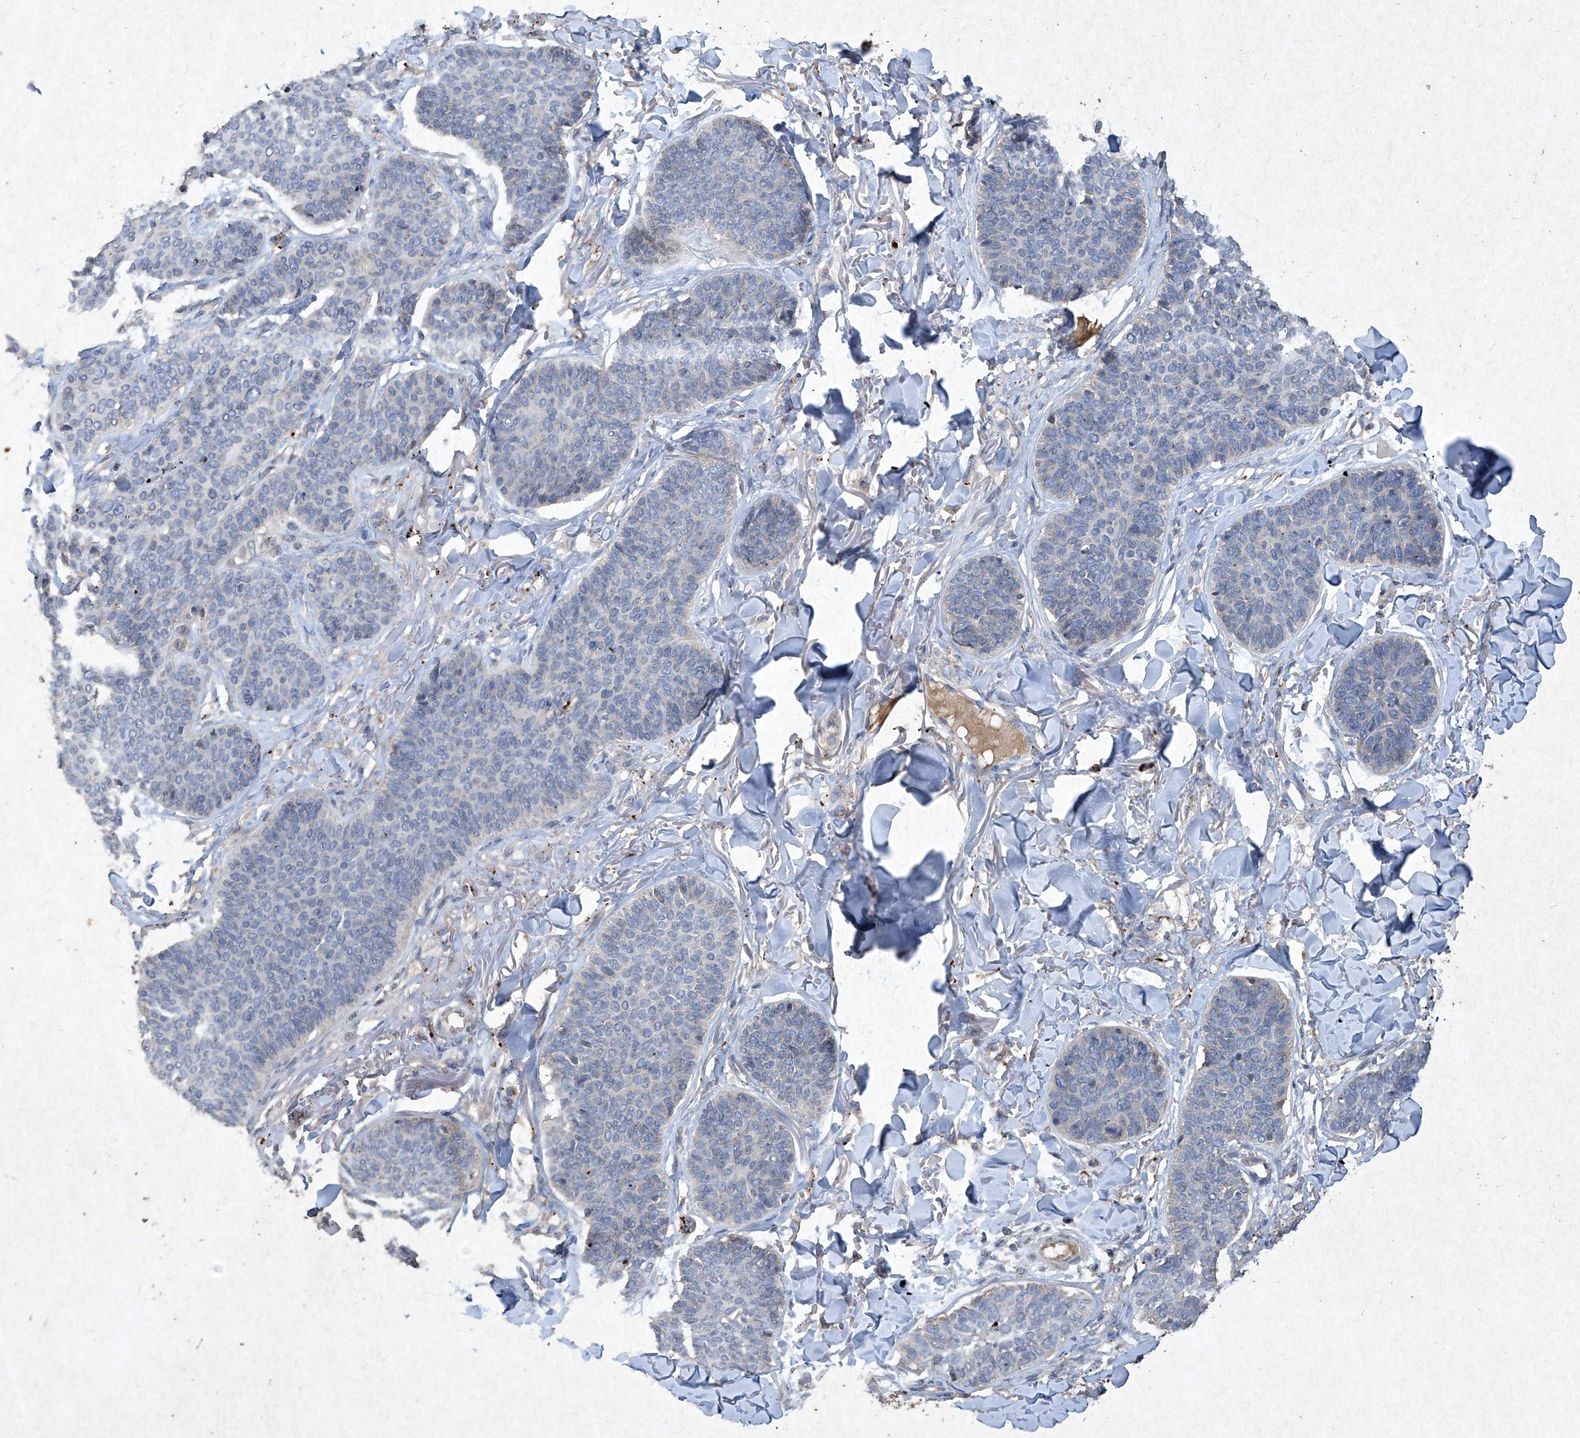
{"staining": {"intensity": "negative", "quantity": "none", "location": "none"}, "tissue": "skin cancer", "cell_type": "Tumor cells", "image_type": "cancer", "snomed": [{"axis": "morphology", "description": "Basal cell carcinoma"}, {"axis": "topography", "description": "Skin"}], "caption": "A micrograph of human skin cancer is negative for staining in tumor cells.", "gene": "MED16", "patient": {"sex": "male", "age": 85}}